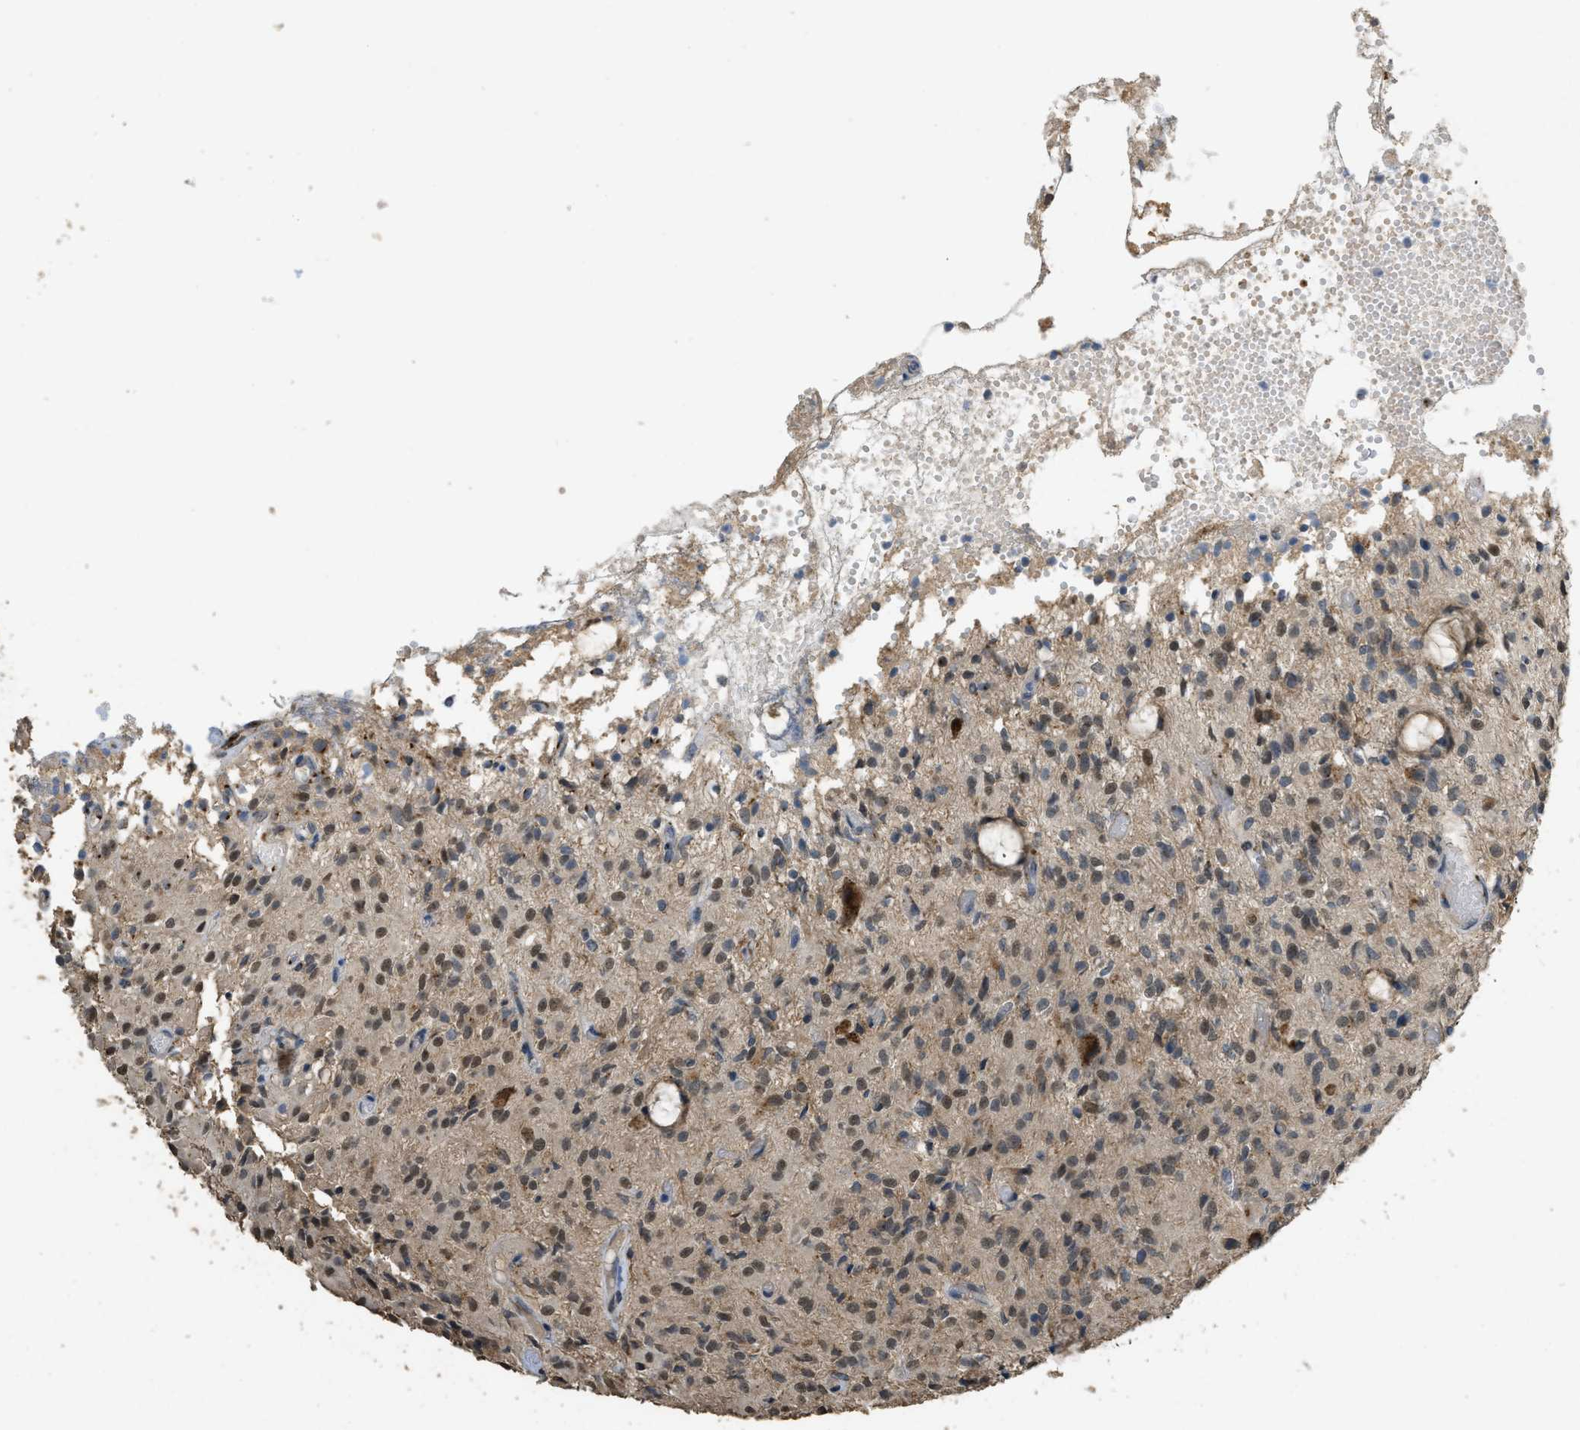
{"staining": {"intensity": "moderate", "quantity": ">75%", "location": "cytoplasmic/membranous,nuclear"}, "tissue": "glioma", "cell_type": "Tumor cells", "image_type": "cancer", "snomed": [{"axis": "morphology", "description": "Glioma, malignant, High grade"}, {"axis": "topography", "description": "Brain"}], "caption": "Malignant high-grade glioma stained for a protein reveals moderate cytoplasmic/membranous and nuclear positivity in tumor cells.", "gene": "IPO7", "patient": {"sex": "female", "age": 59}}